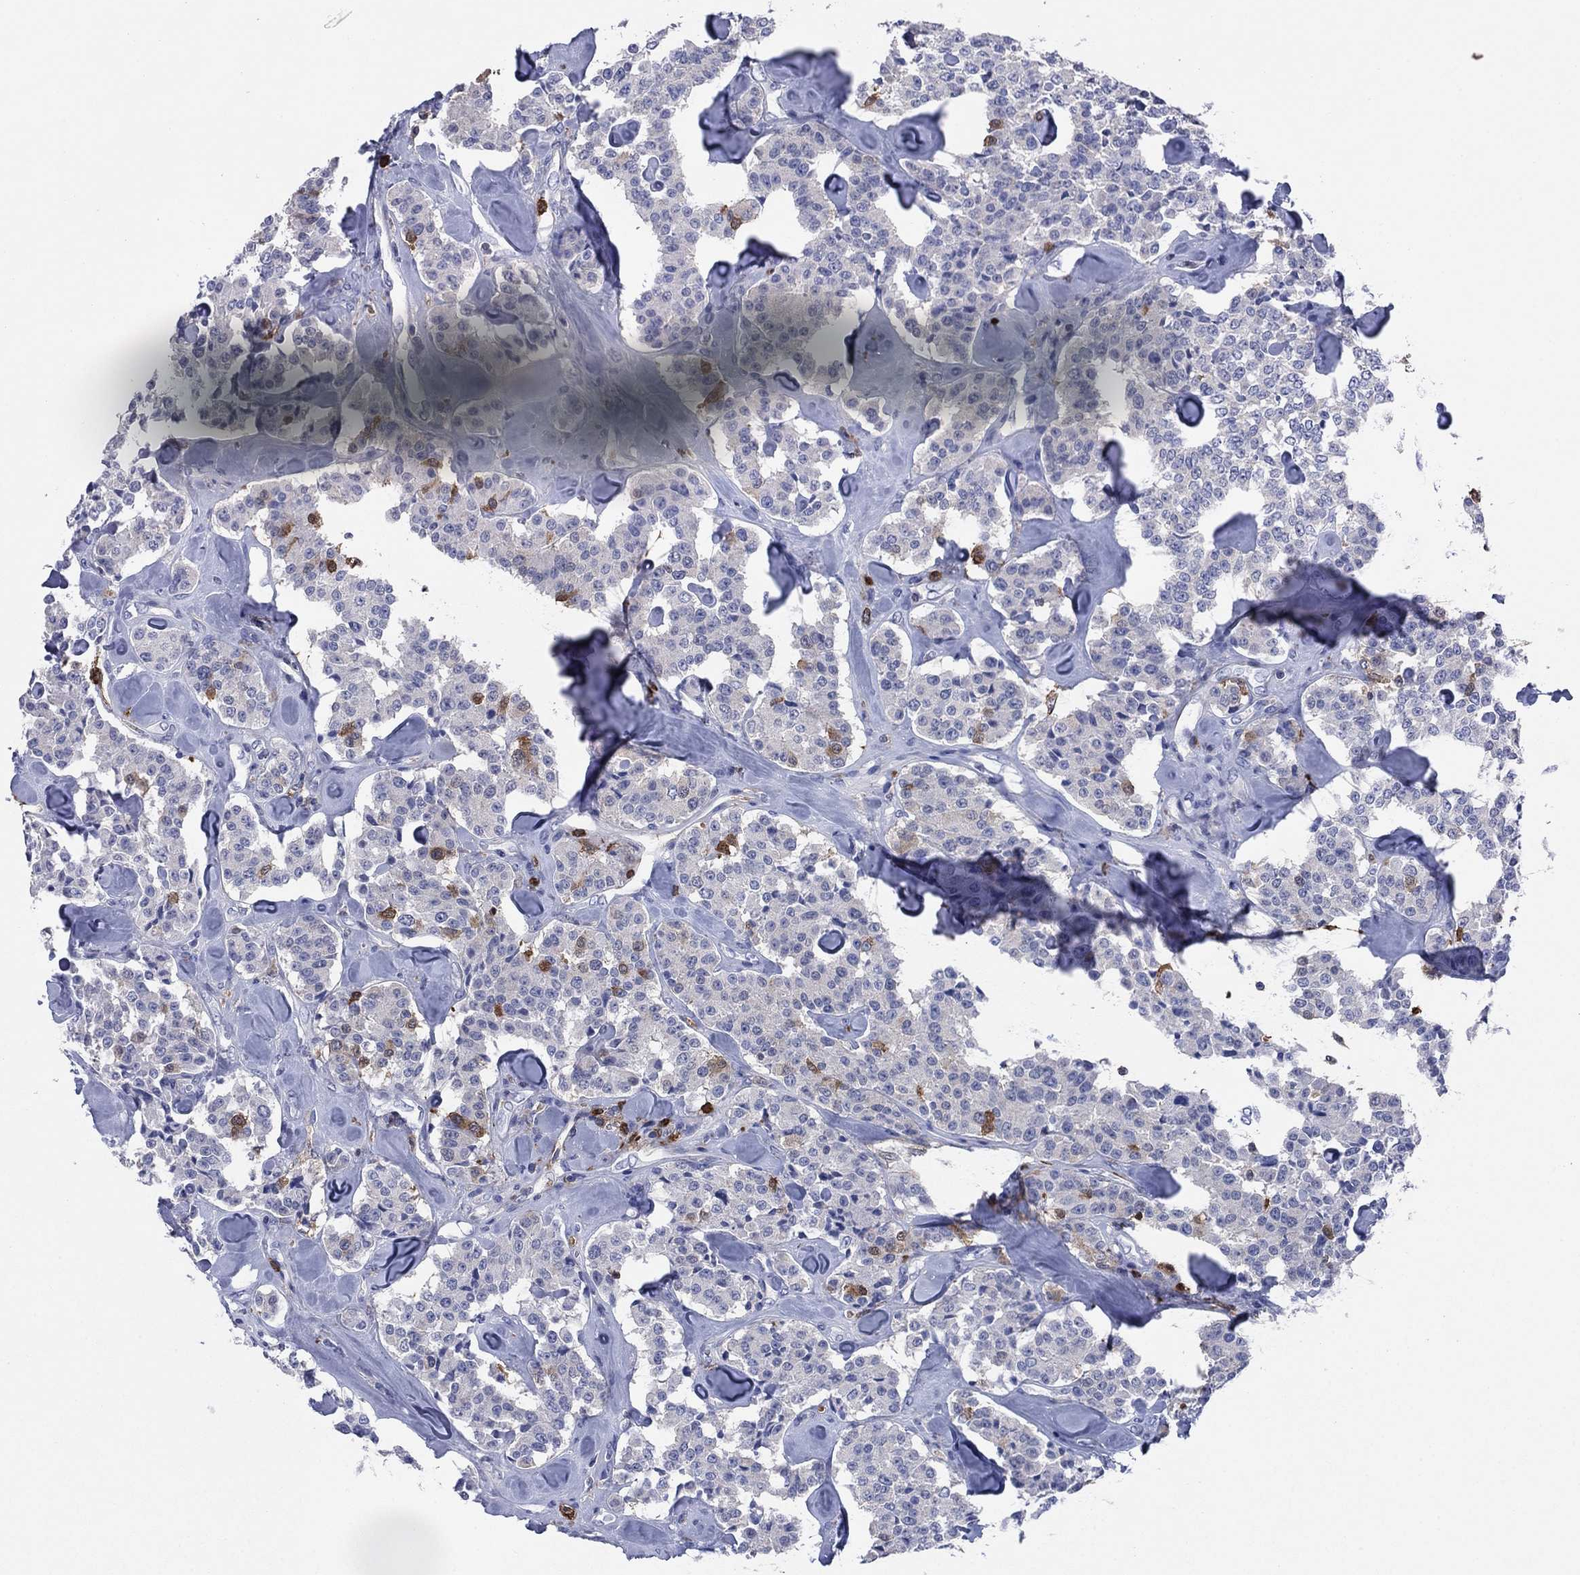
{"staining": {"intensity": "moderate", "quantity": "<25%", "location": "cytoplasmic/membranous"}, "tissue": "carcinoid", "cell_type": "Tumor cells", "image_type": "cancer", "snomed": [{"axis": "morphology", "description": "Carcinoid, malignant, NOS"}, {"axis": "topography", "description": "Pancreas"}], "caption": "Immunohistochemical staining of carcinoid (malignant) displays low levels of moderate cytoplasmic/membranous staining in about <25% of tumor cells. The staining was performed using DAB (3,3'-diaminobenzidine) to visualize the protein expression in brown, while the nuclei were stained in blue with hematoxylin (Magnification: 20x).", "gene": "STMN1", "patient": {"sex": "male", "age": 41}}